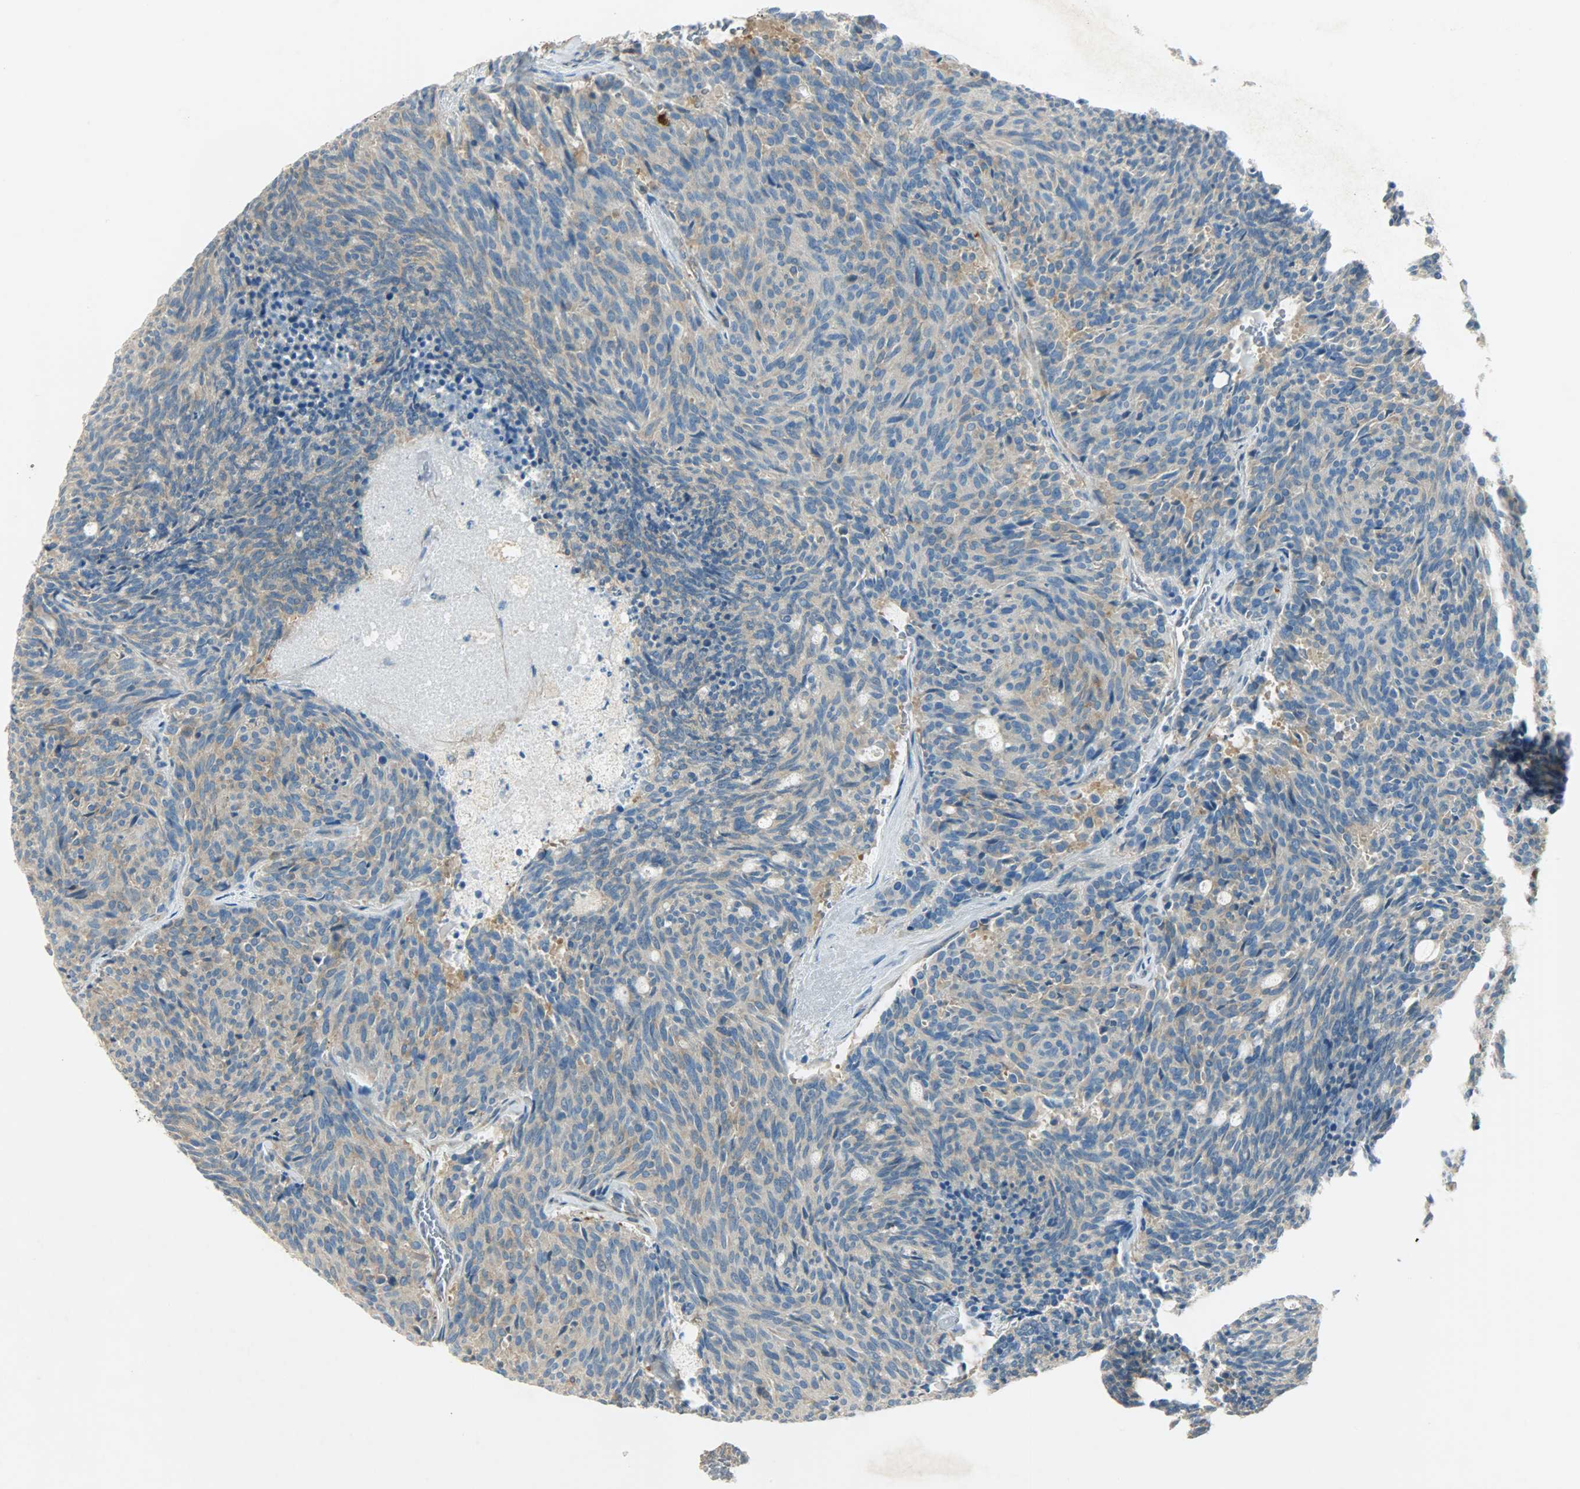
{"staining": {"intensity": "weak", "quantity": ">75%", "location": "cytoplasmic/membranous"}, "tissue": "carcinoid", "cell_type": "Tumor cells", "image_type": "cancer", "snomed": [{"axis": "morphology", "description": "Carcinoid, malignant, NOS"}, {"axis": "topography", "description": "Pancreas"}], "caption": "IHC histopathology image of malignant carcinoid stained for a protein (brown), which exhibits low levels of weak cytoplasmic/membranous staining in about >75% of tumor cells.", "gene": "TSC22D2", "patient": {"sex": "female", "age": 54}}